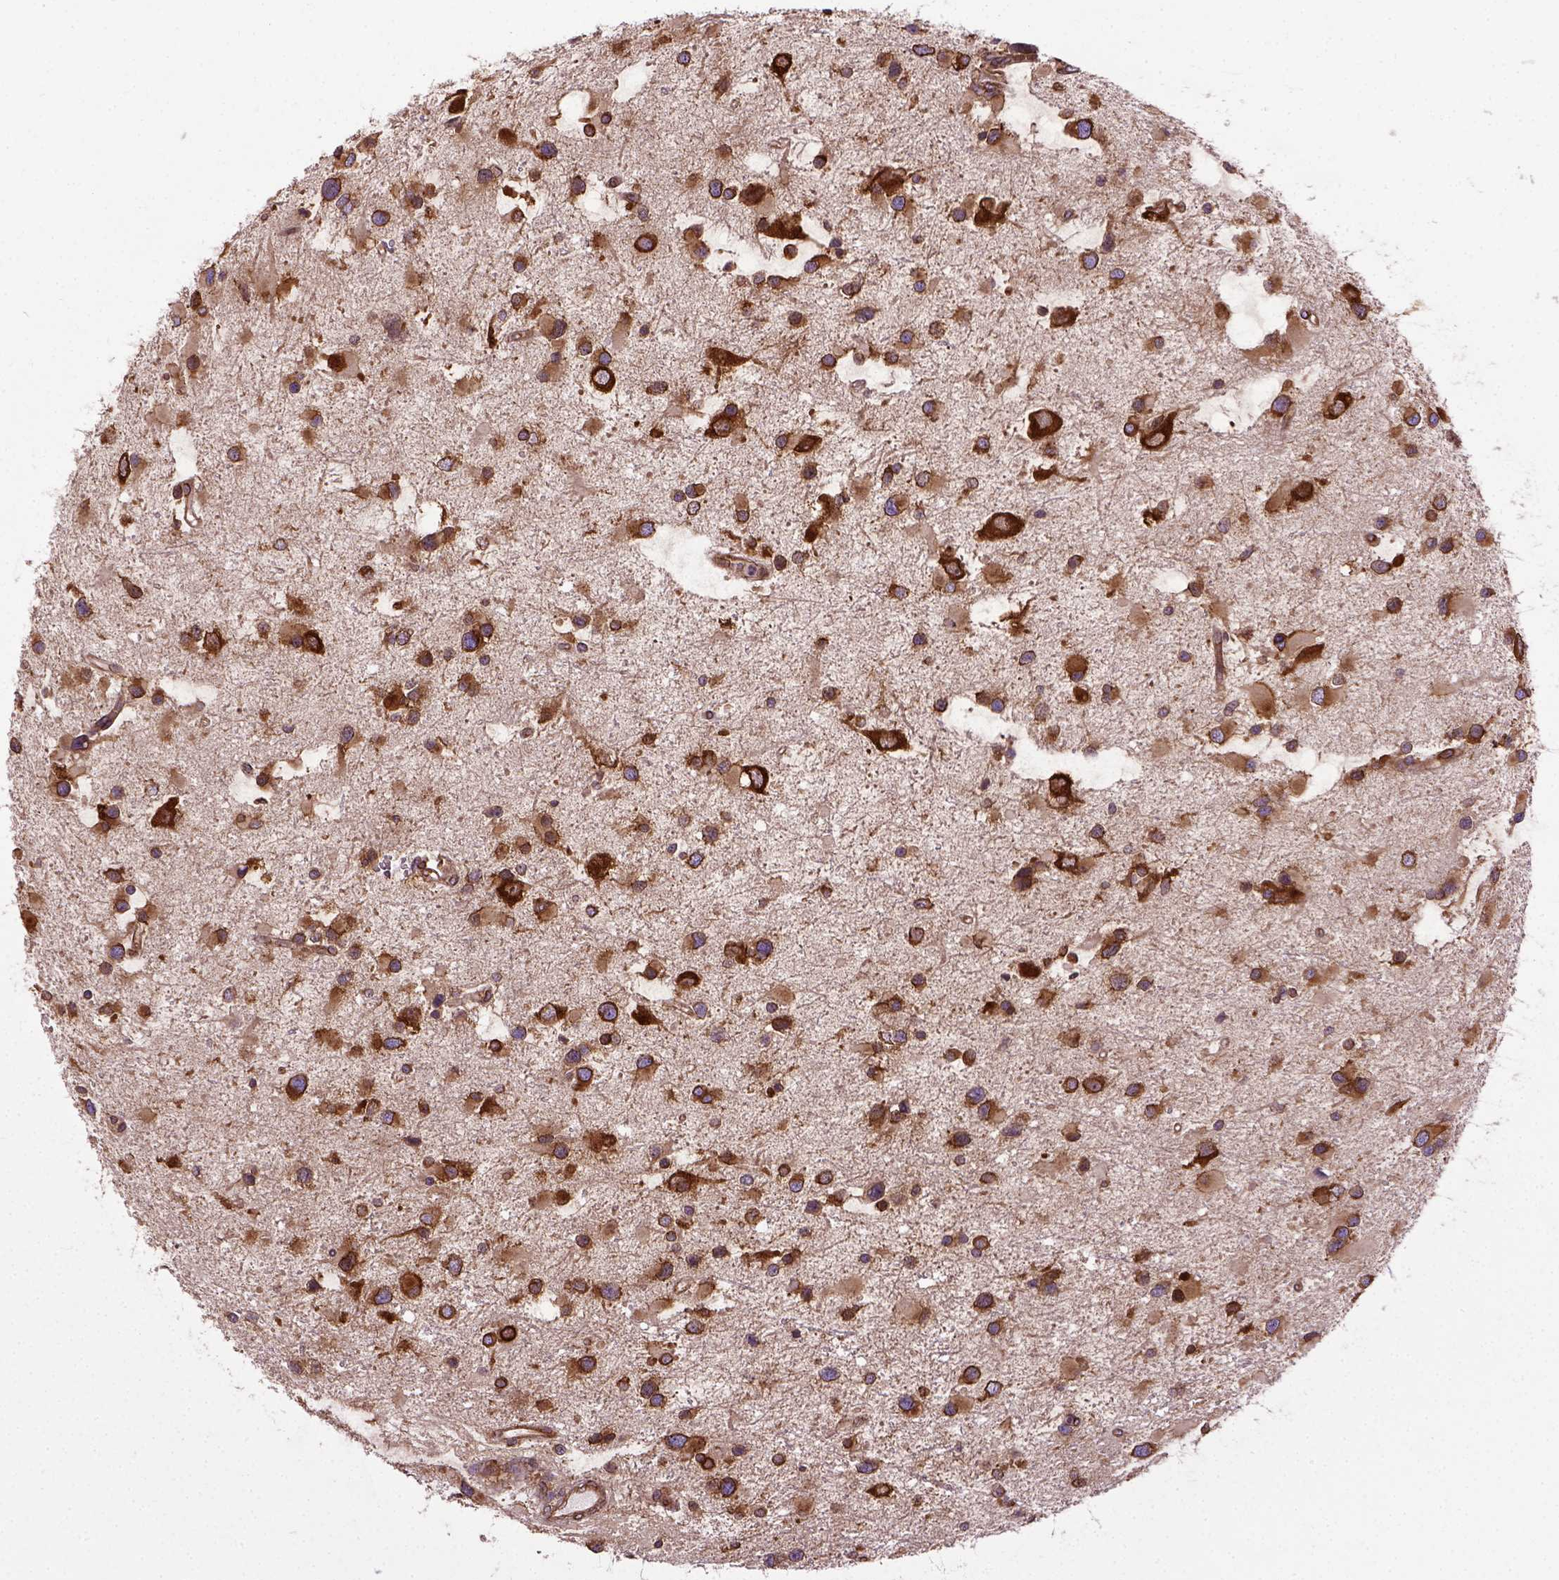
{"staining": {"intensity": "strong", "quantity": ">75%", "location": "cytoplasmic/membranous"}, "tissue": "glioma", "cell_type": "Tumor cells", "image_type": "cancer", "snomed": [{"axis": "morphology", "description": "Glioma, malignant, Low grade"}, {"axis": "topography", "description": "Brain"}], "caption": "Immunohistochemistry (IHC) of human malignant glioma (low-grade) exhibits high levels of strong cytoplasmic/membranous expression in about >75% of tumor cells. (brown staining indicates protein expression, while blue staining denotes nuclei).", "gene": "CAPRIN1", "patient": {"sex": "female", "age": 32}}